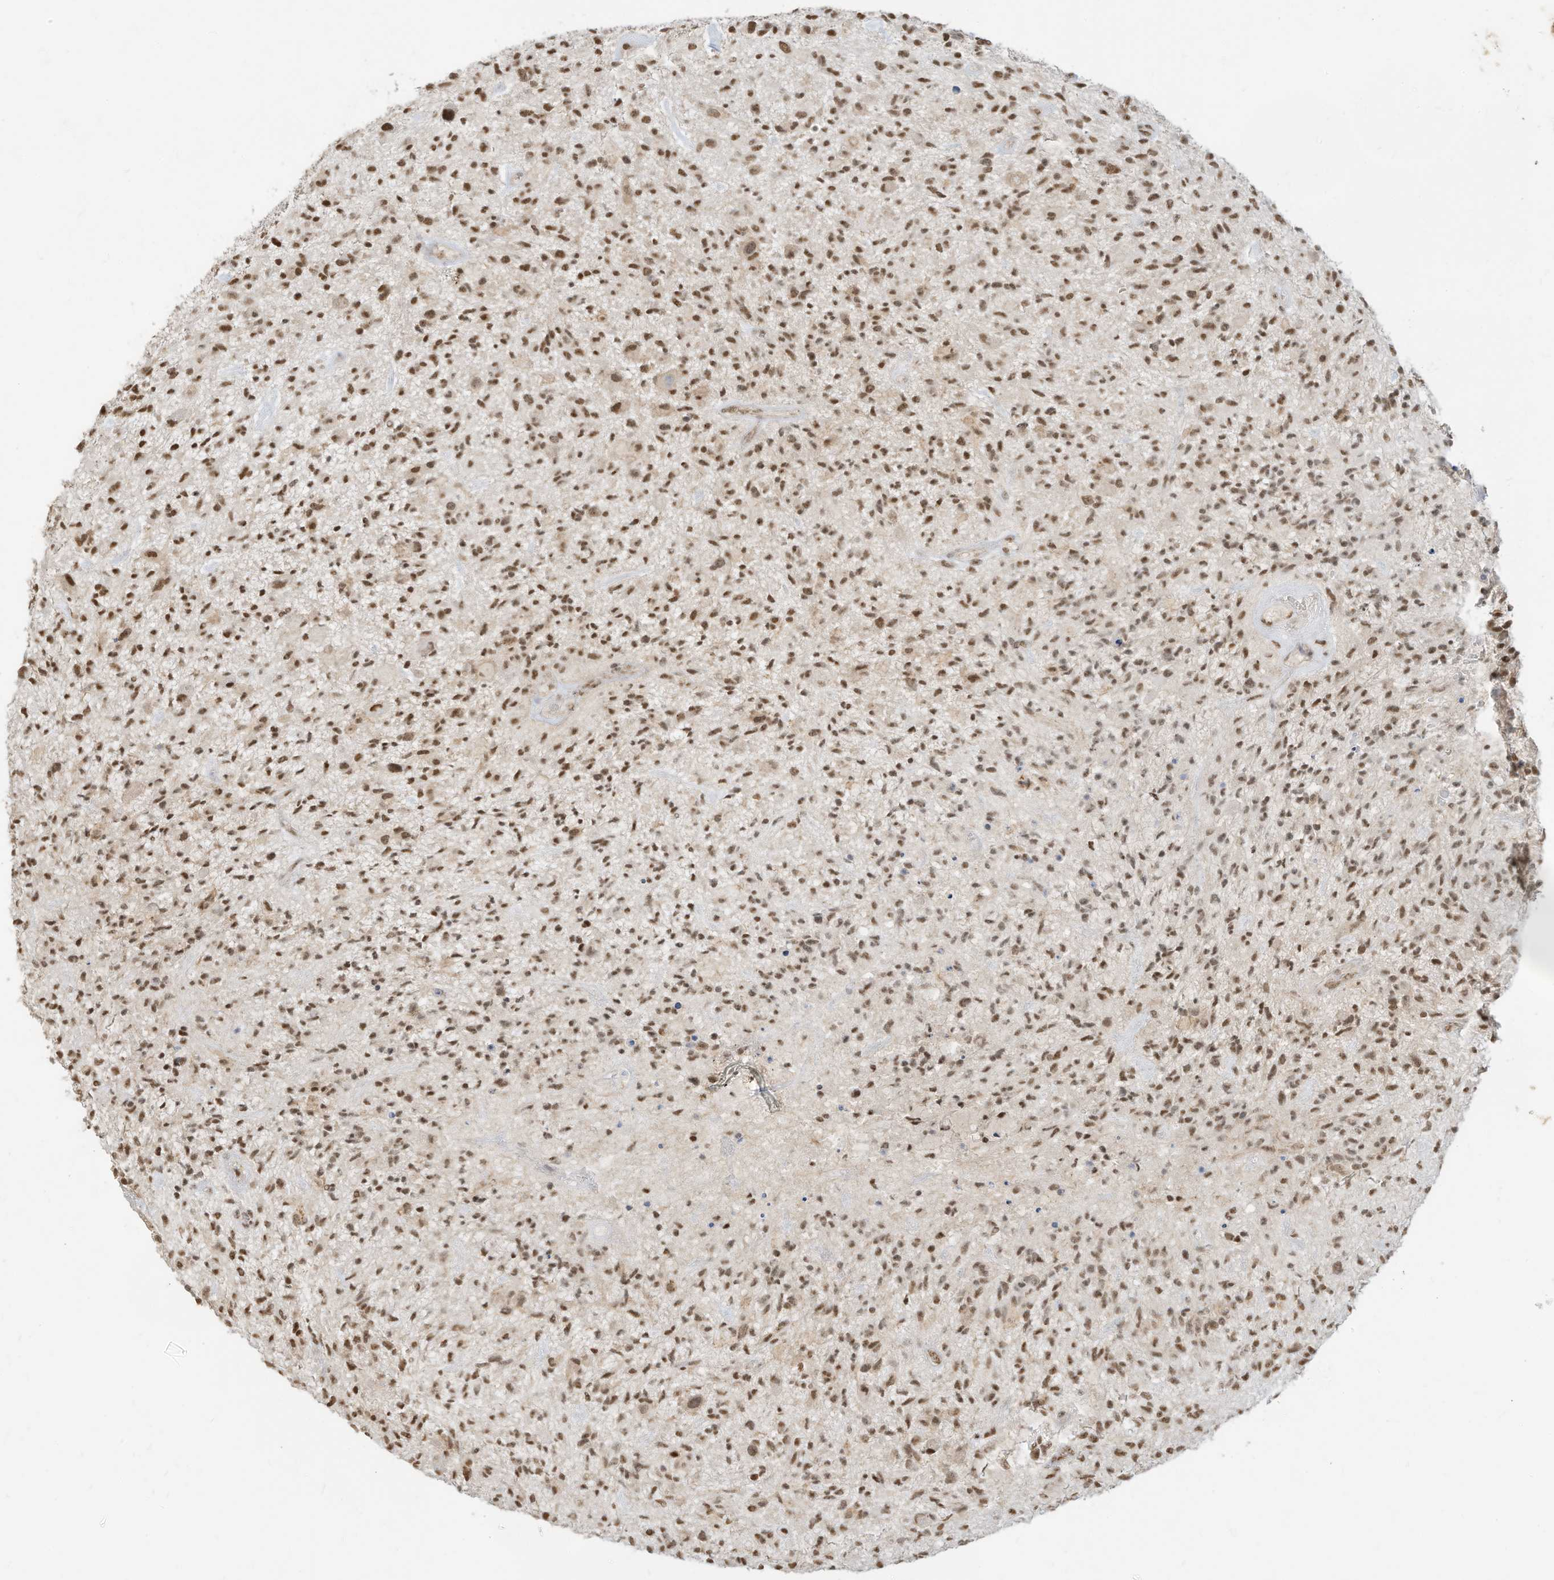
{"staining": {"intensity": "moderate", "quantity": ">75%", "location": "nuclear"}, "tissue": "glioma", "cell_type": "Tumor cells", "image_type": "cancer", "snomed": [{"axis": "morphology", "description": "Glioma, malignant, High grade"}, {"axis": "topography", "description": "Brain"}], "caption": "Human malignant glioma (high-grade) stained with a brown dye reveals moderate nuclear positive staining in about >75% of tumor cells.", "gene": "NHSL1", "patient": {"sex": "male", "age": 47}}